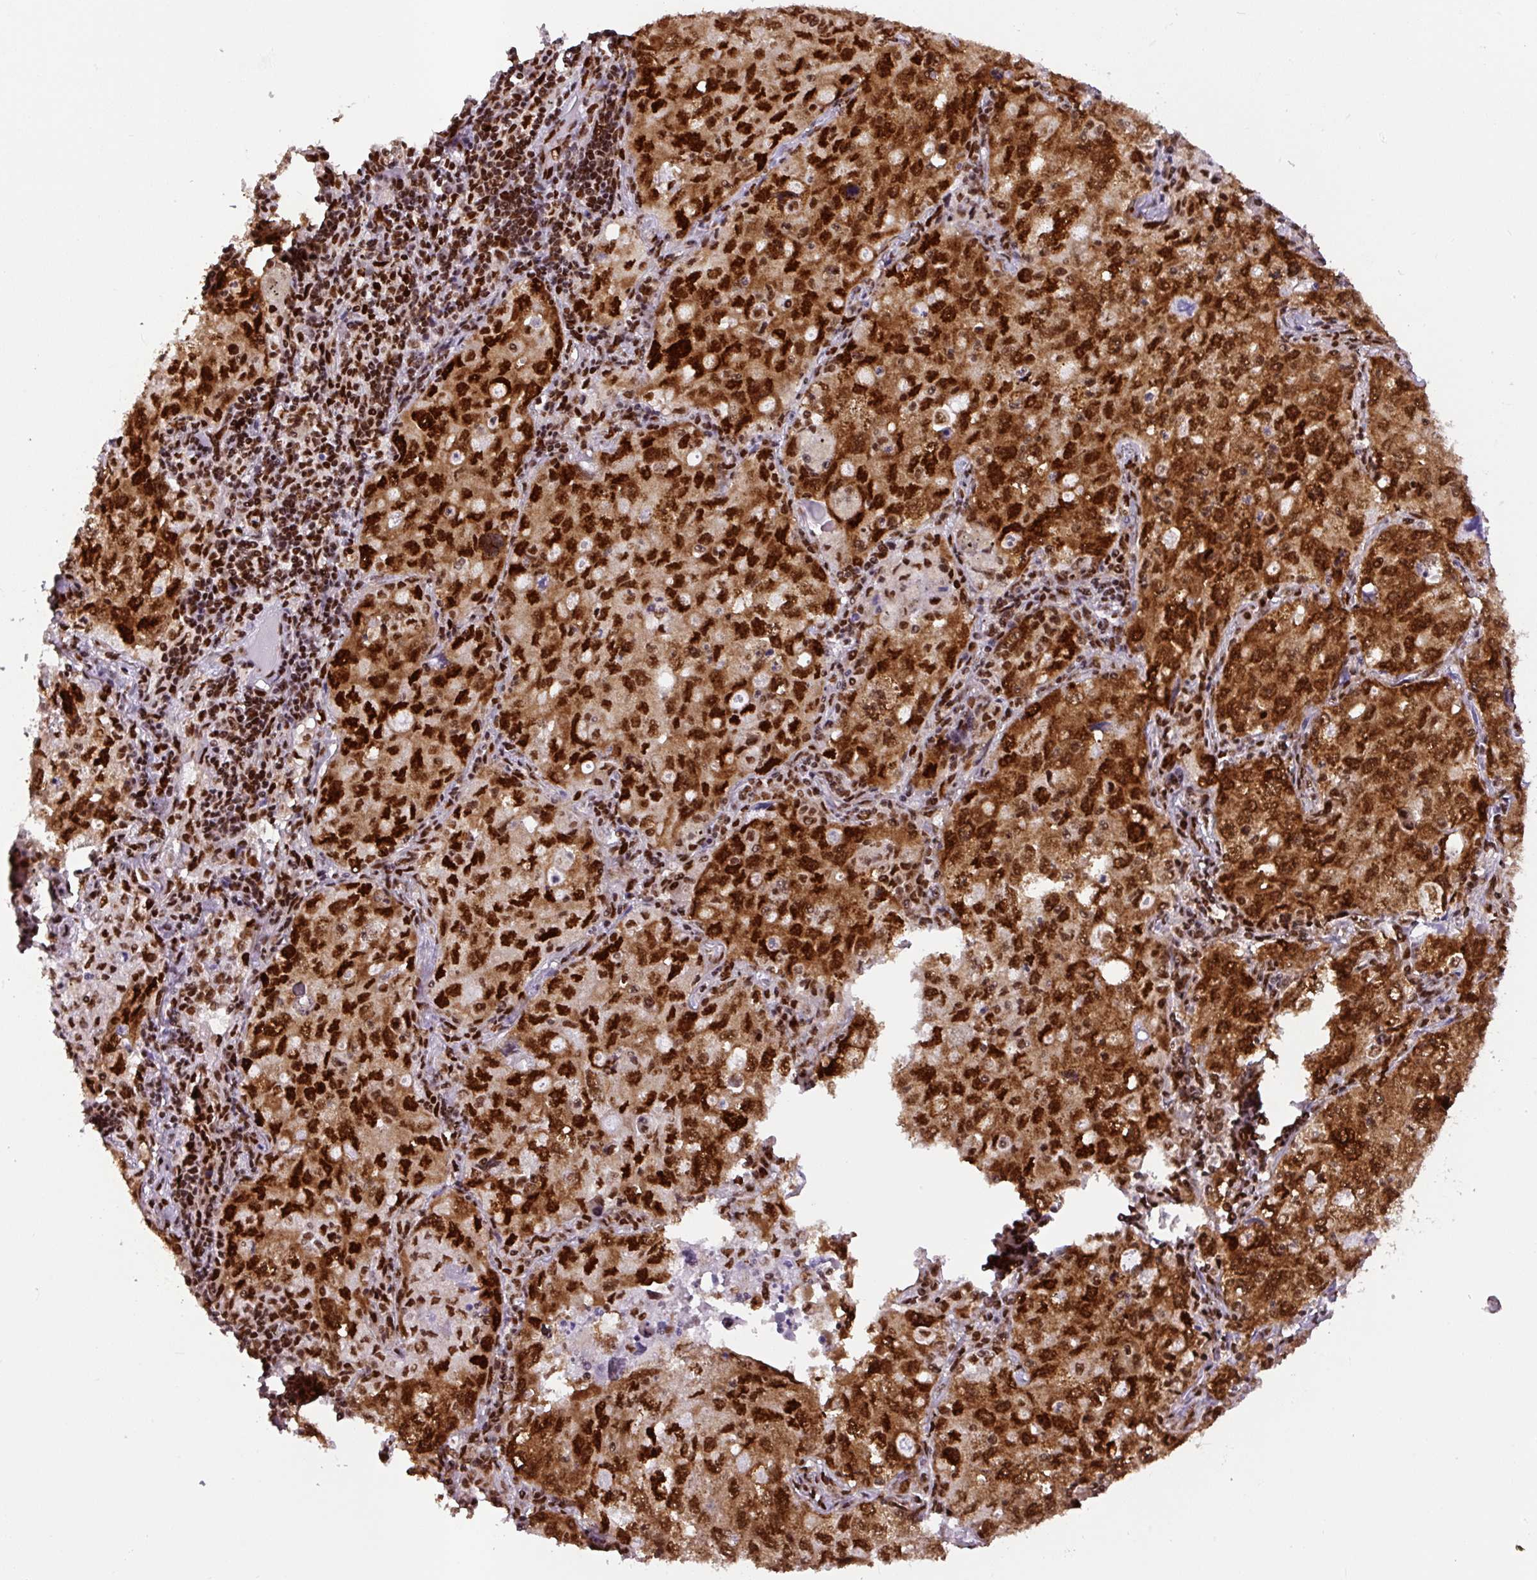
{"staining": {"intensity": "strong", "quantity": ">75%", "location": "cytoplasmic/membranous,nuclear"}, "tissue": "lung cancer", "cell_type": "Tumor cells", "image_type": "cancer", "snomed": [{"axis": "morphology", "description": "Adenocarcinoma, NOS"}, {"axis": "topography", "description": "Lung"}], "caption": "This is a histology image of immunohistochemistry staining of adenocarcinoma (lung), which shows strong expression in the cytoplasmic/membranous and nuclear of tumor cells.", "gene": "FUS", "patient": {"sex": "female", "age": 57}}